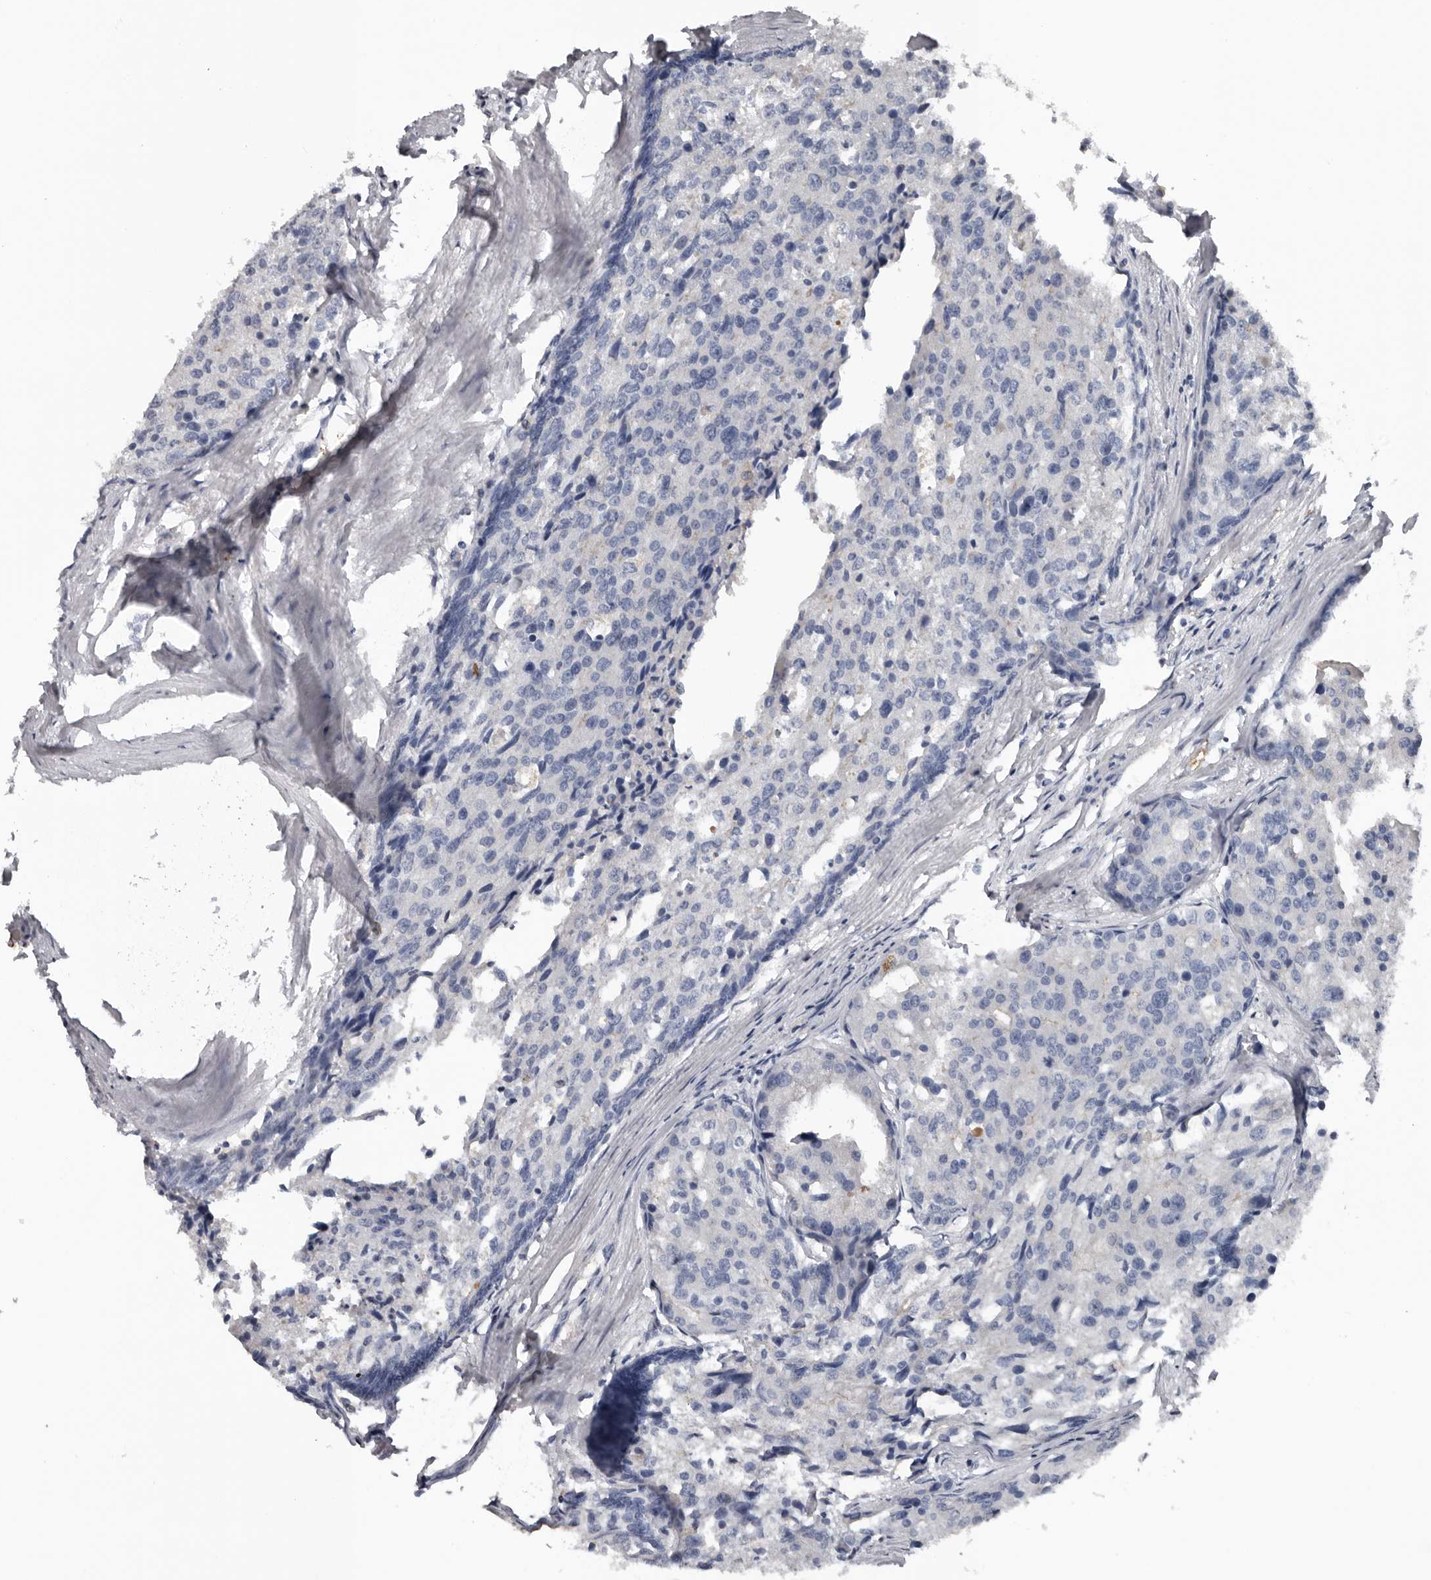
{"staining": {"intensity": "negative", "quantity": "none", "location": "none"}, "tissue": "prostate cancer", "cell_type": "Tumor cells", "image_type": "cancer", "snomed": [{"axis": "morphology", "description": "Adenocarcinoma, High grade"}, {"axis": "topography", "description": "Prostate"}], "caption": "Human prostate high-grade adenocarcinoma stained for a protein using immunohistochemistry reveals no expression in tumor cells.", "gene": "FABP7", "patient": {"sex": "male", "age": 50}}